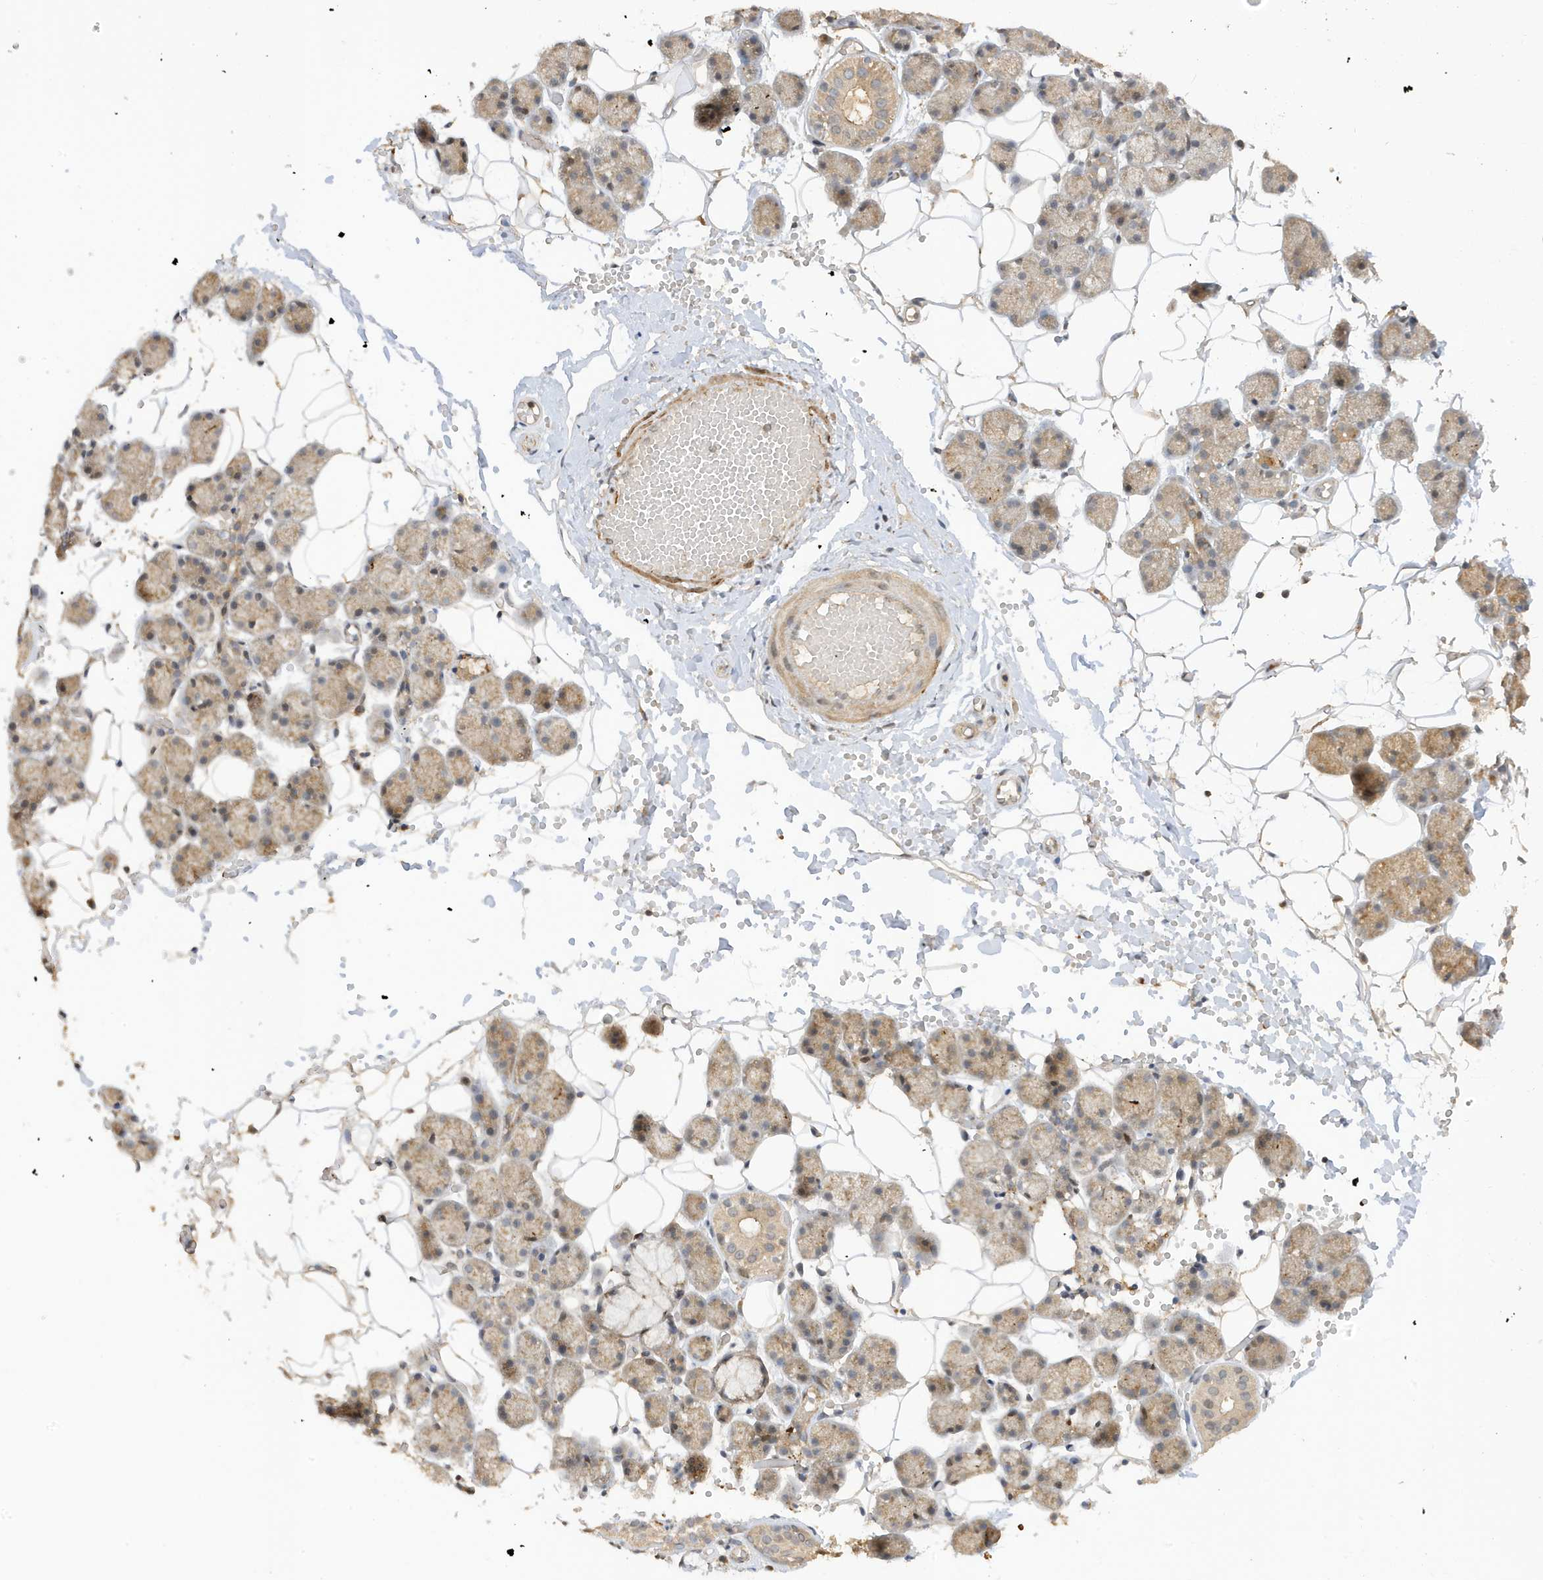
{"staining": {"intensity": "weak", "quantity": "25%-75%", "location": "cytoplasmic/membranous"}, "tissue": "salivary gland", "cell_type": "Glandular cells", "image_type": "normal", "snomed": [{"axis": "morphology", "description": "Normal tissue, NOS"}, {"axis": "topography", "description": "Salivary gland"}], "caption": "DAB immunohistochemical staining of benign human salivary gland displays weak cytoplasmic/membranous protein staining in about 25%-75% of glandular cells.", "gene": "TAB3", "patient": {"sex": "female", "age": 33}}